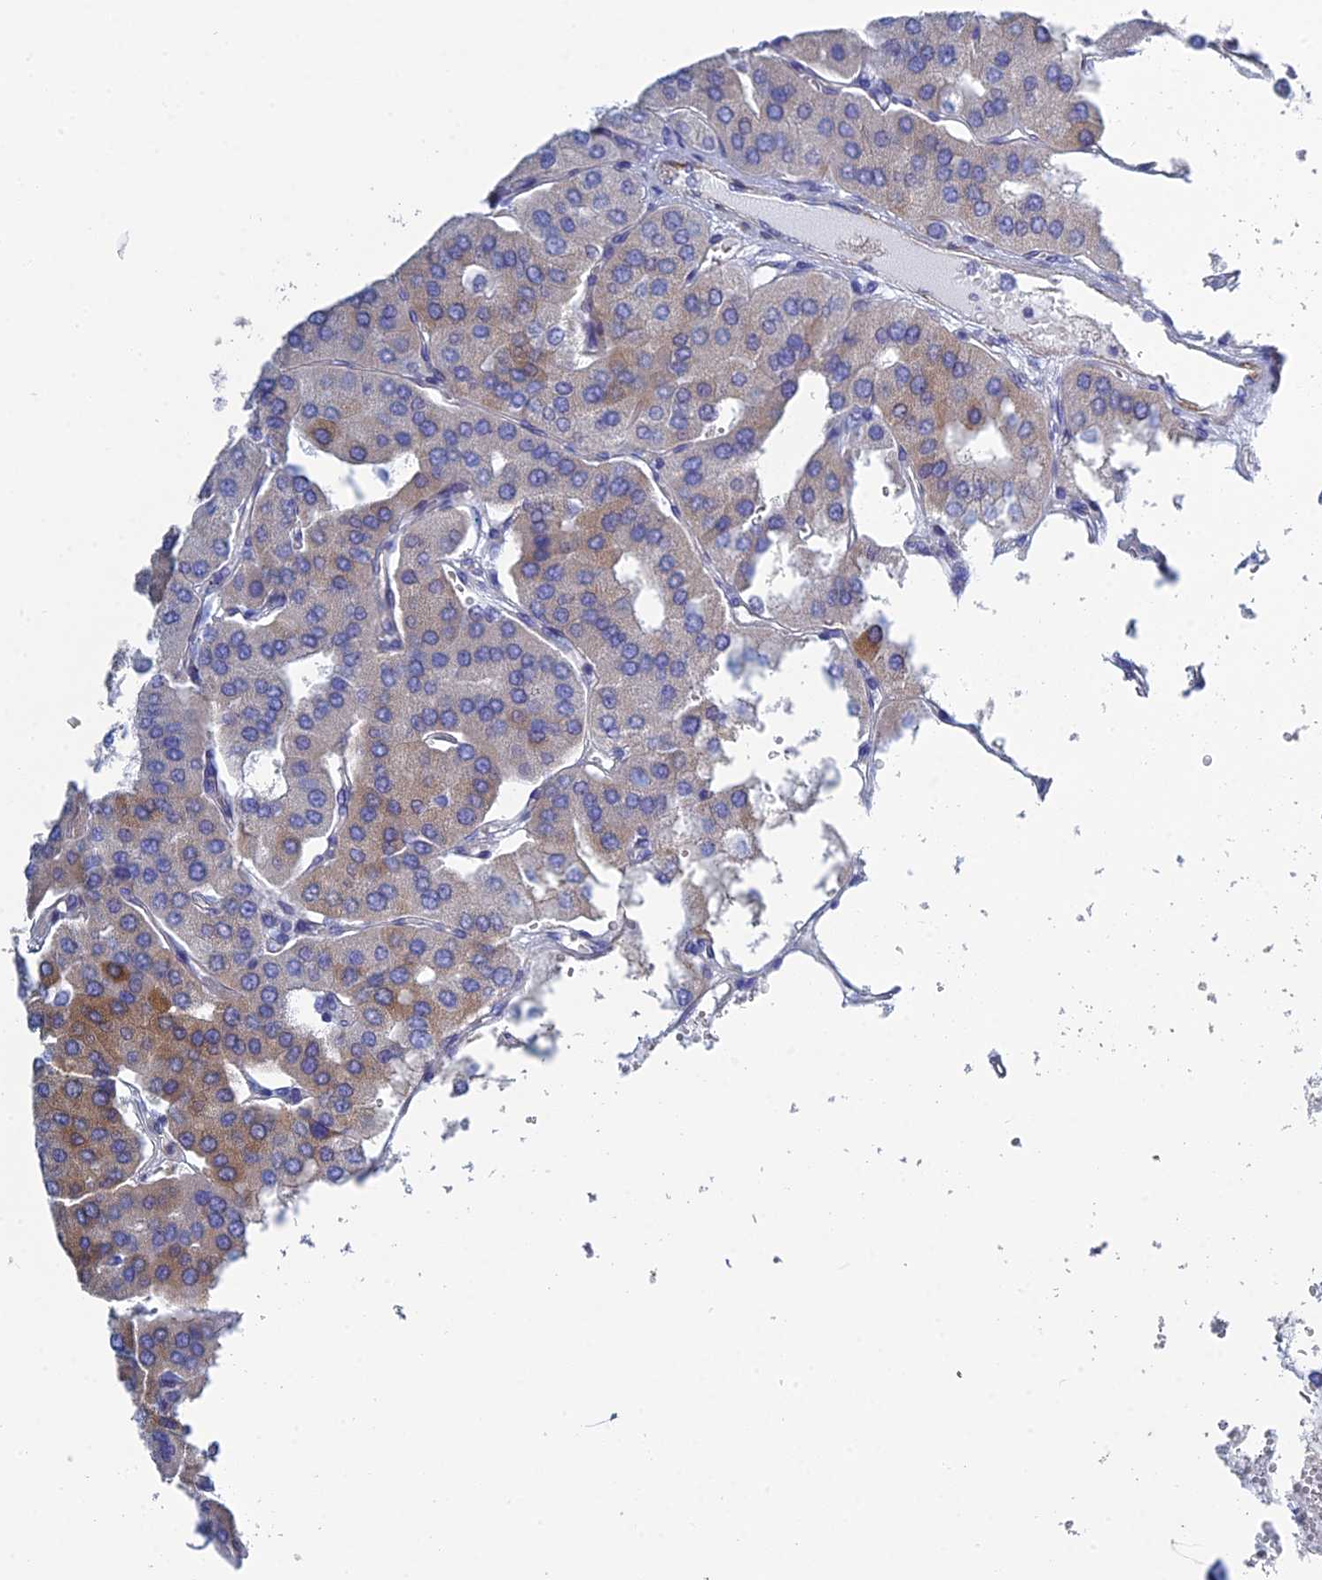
{"staining": {"intensity": "weak", "quantity": "<25%", "location": "cytoplasmic/membranous"}, "tissue": "parathyroid gland", "cell_type": "Glandular cells", "image_type": "normal", "snomed": [{"axis": "morphology", "description": "Normal tissue, NOS"}, {"axis": "morphology", "description": "Adenoma, NOS"}, {"axis": "topography", "description": "Parathyroid gland"}], "caption": "This is an IHC image of benign parathyroid gland. There is no expression in glandular cells.", "gene": "PCDHA8", "patient": {"sex": "female", "age": 86}}